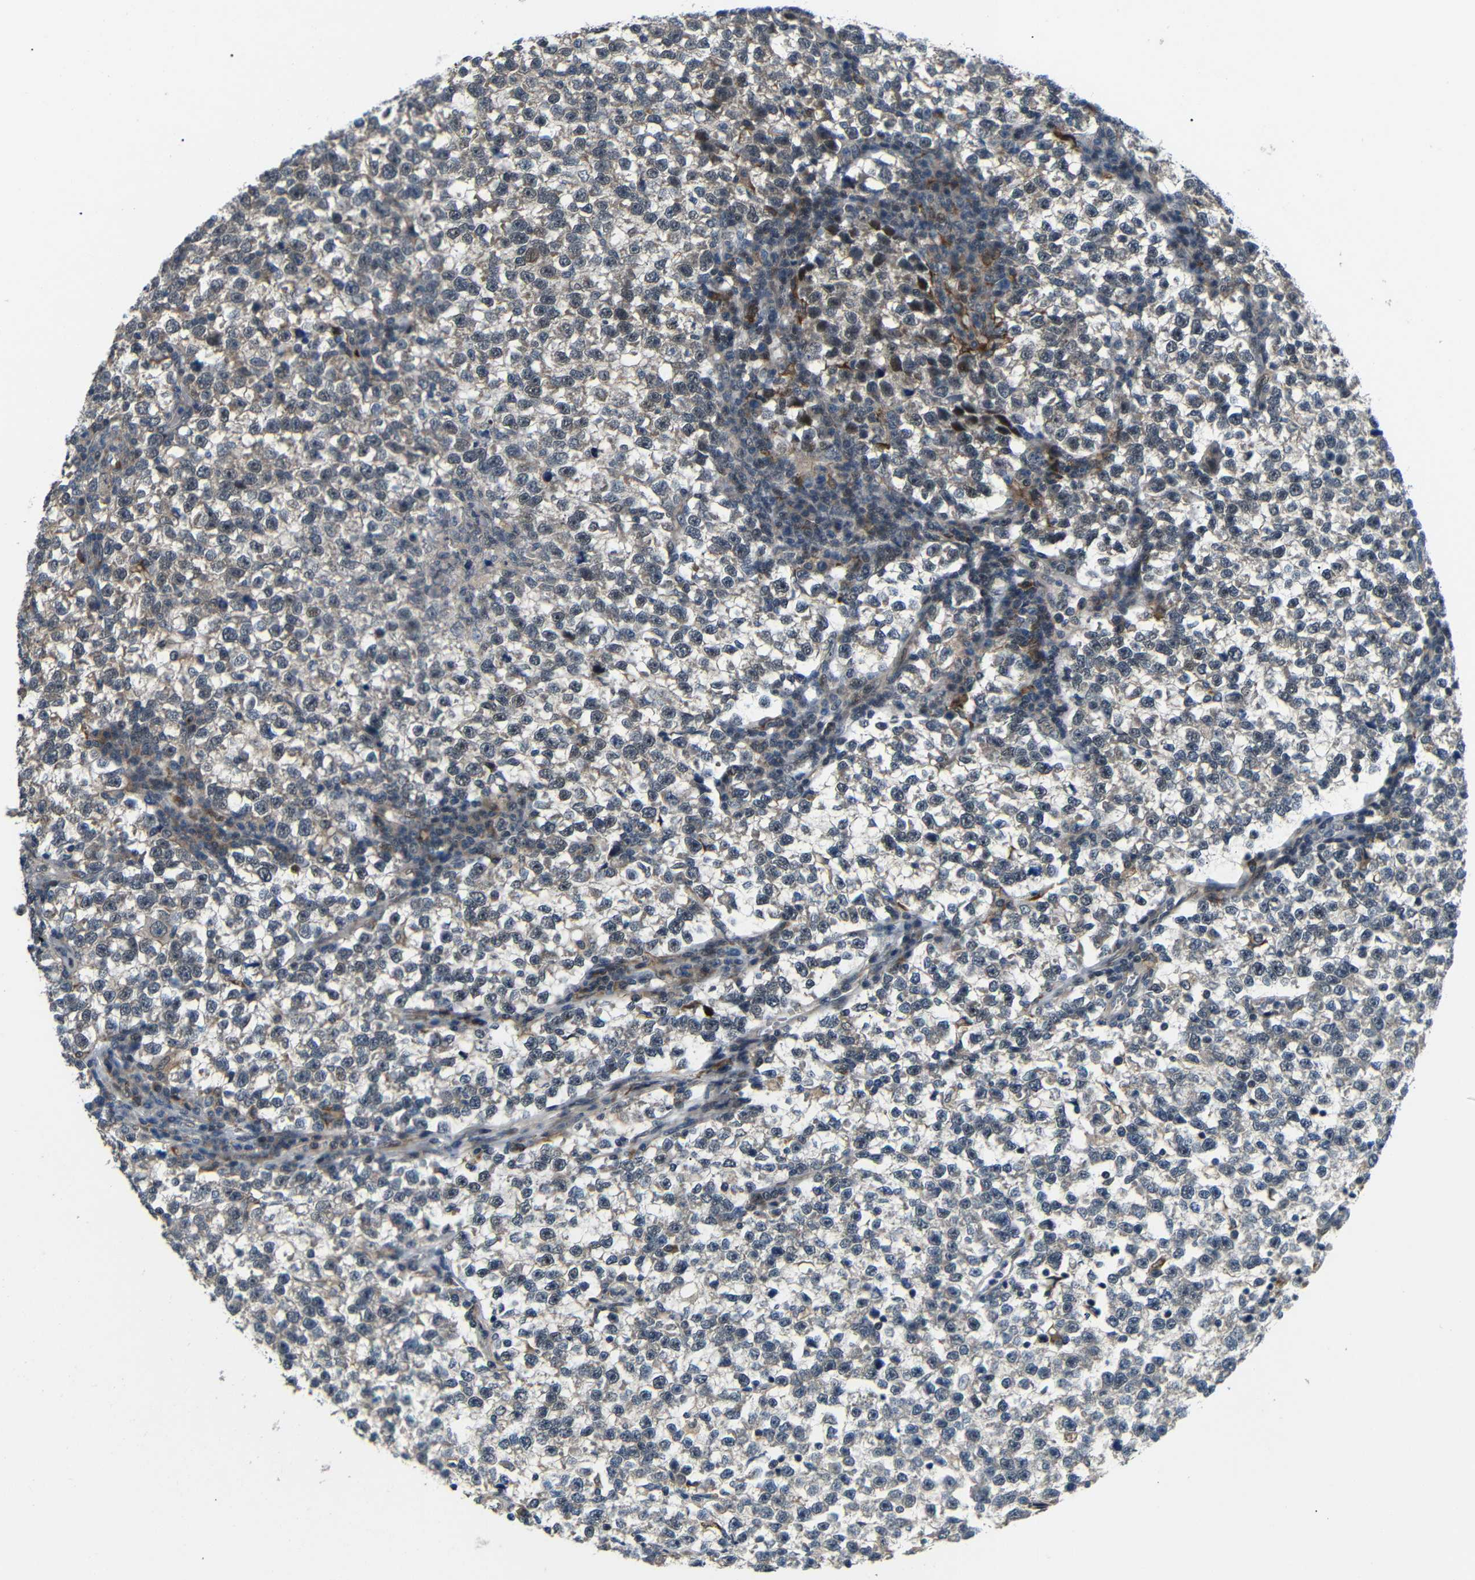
{"staining": {"intensity": "weak", "quantity": "25%-75%", "location": "cytoplasmic/membranous"}, "tissue": "testis cancer", "cell_type": "Tumor cells", "image_type": "cancer", "snomed": [{"axis": "morphology", "description": "Normal tissue, NOS"}, {"axis": "morphology", "description": "Seminoma, NOS"}, {"axis": "topography", "description": "Testis"}], "caption": "An immunohistochemistry image of tumor tissue is shown. Protein staining in brown highlights weak cytoplasmic/membranous positivity in testis cancer within tumor cells.", "gene": "SYDE1", "patient": {"sex": "male", "age": 43}}